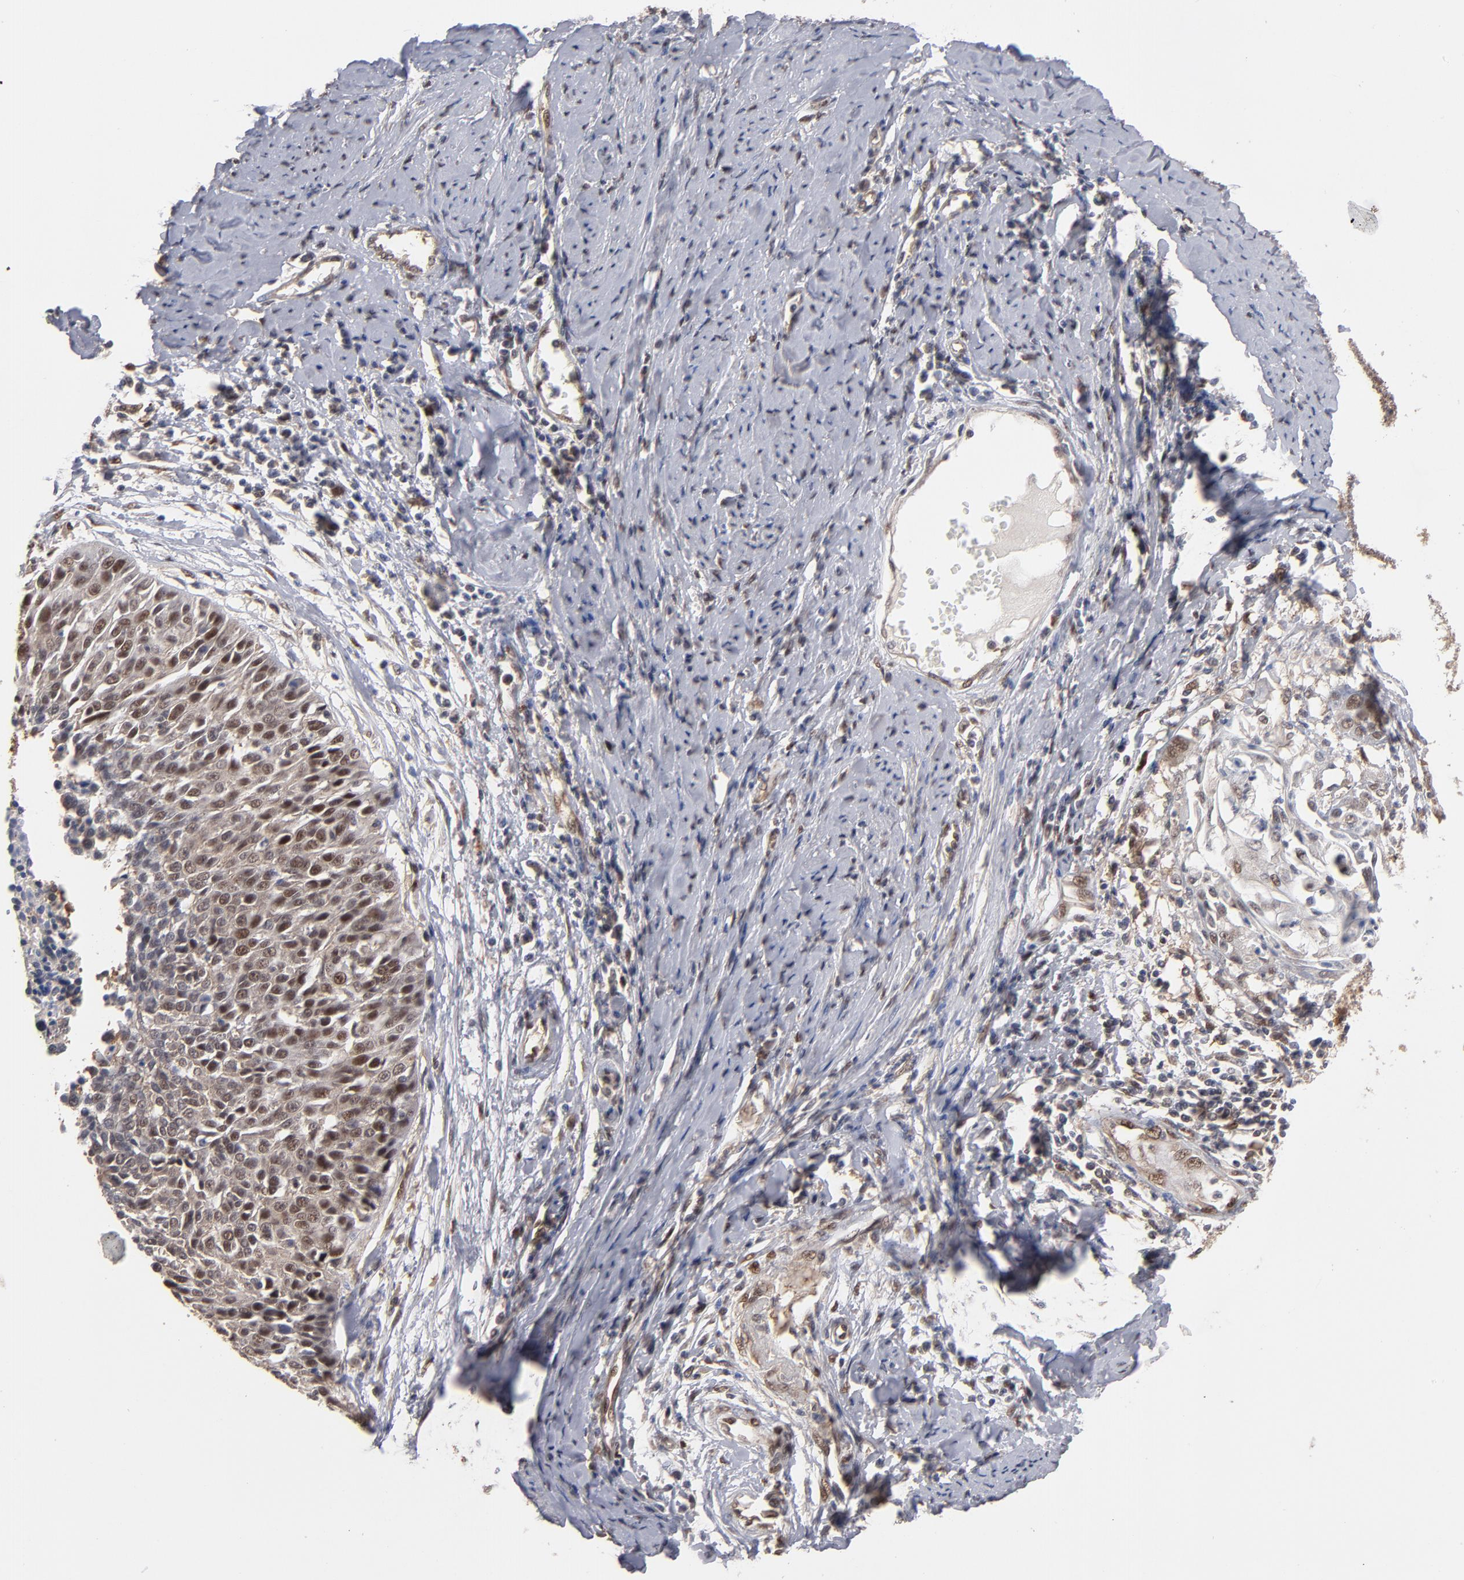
{"staining": {"intensity": "moderate", "quantity": ">75%", "location": "cytoplasmic/membranous,nuclear"}, "tissue": "cervical cancer", "cell_type": "Tumor cells", "image_type": "cancer", "snomed": [{"axis": "morphology", "description": "Squamous cell carcinoma, NOS"}, {"axis": "topography", "description": "Cervix"}], "caption": "Cervical squamous cell carcinoma stained for a protein (brown) displays moderate cytoplasmic/membranous and nuclear positive positivity in approximately >75% of tumor cells.", "gene": "HUWE1", "patient": {"sex": "female", "age": 64}}